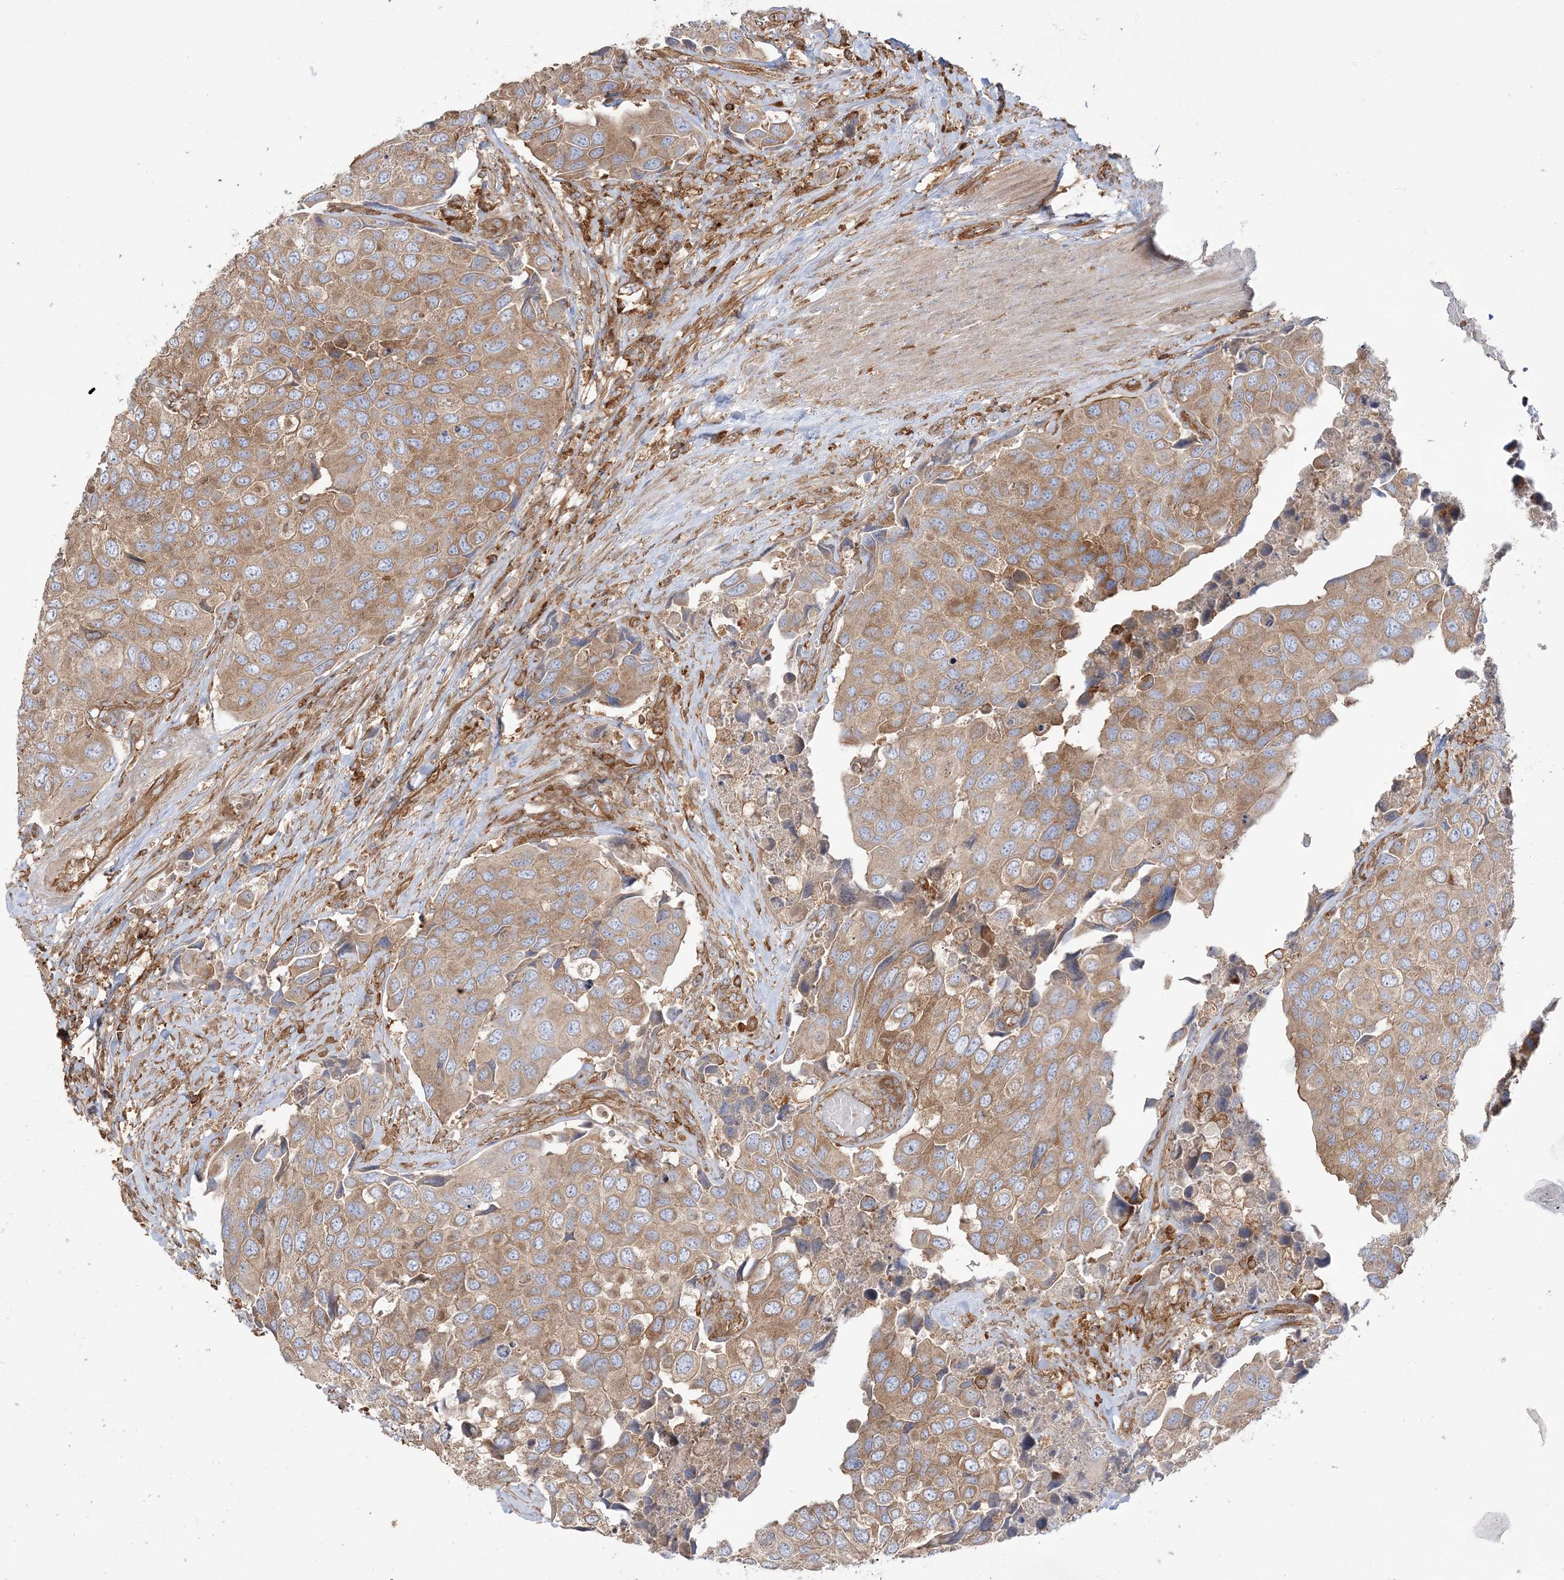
{"staining": {"intensity": "weak", "quantity": ">75%", "location": "cytoplasmic/membranous"}, "tissue": "urothelial cancer", "cell_type": "Tumor cells", "image_type": "cancer", "snomed": [{"axis": "morphology", "description": "Urothelial carcinoma, High grade"}, {"axis": "topography", "description": "Urinary bladder"}], "caption": "Protein staining shows weak cytoplasmic/membranous expression in approximately >75% of tumor cells in urothelial cancer.", "gene": "TBC1D5", "patient": {"sex": "male", "age": 74}}